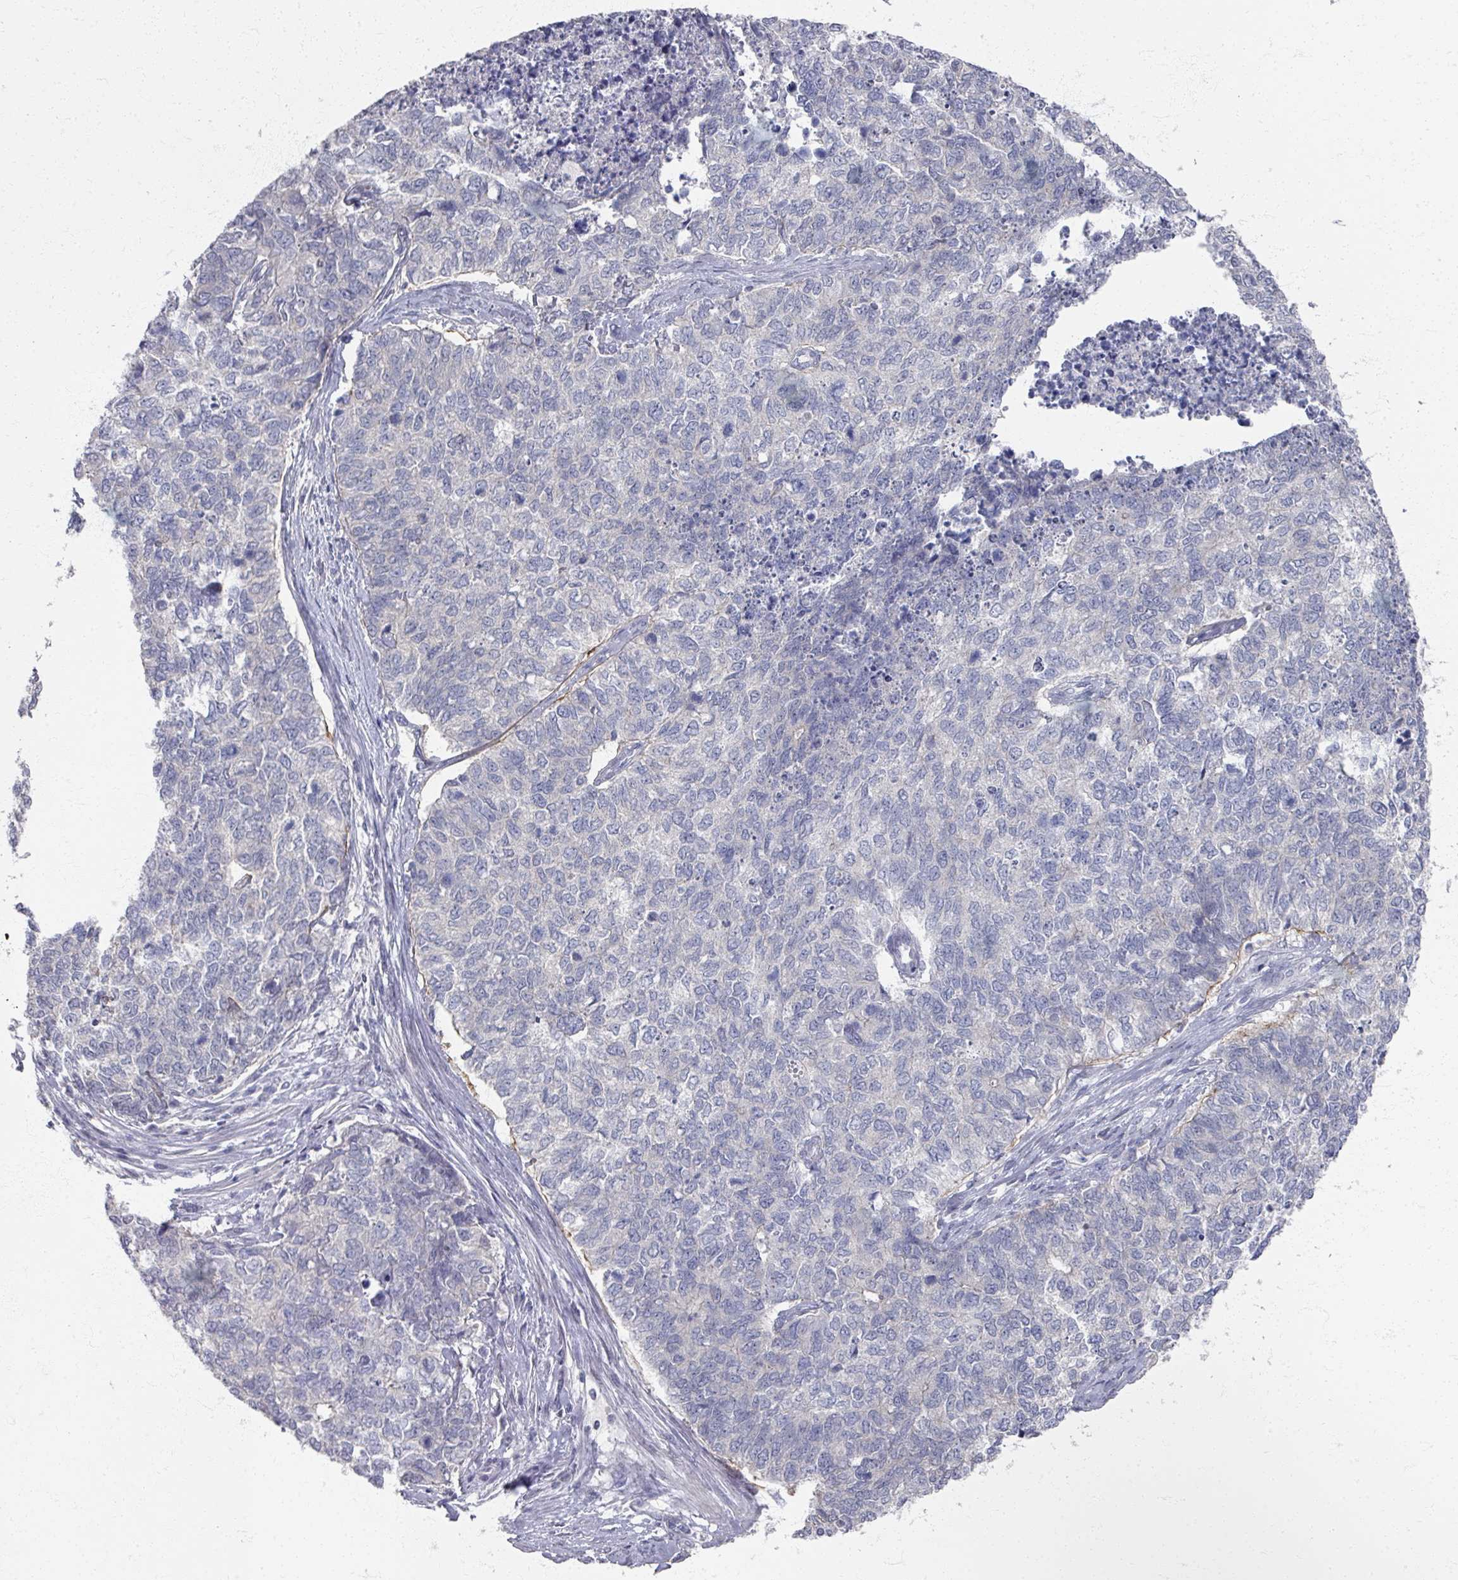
{"staining": {"intensity": "negative", "quantity": "none", "location": "none"}, "tissue": "cervical cancer", "cell_type": "Tumor cells", "image_type": "cancer", "snomed": [{"axis": "morphology", "description": "Squamous cell carcinoma, NOS"}, {"axis": "topography", "description": "Cervix"}], "caption": "Cervical squamous cell carcinoma was stained to show a protein in brown. There is no significant positivity in tumor cells.", "gene": "TTYH3", "patient": {"sex": "female", "age": 63}}